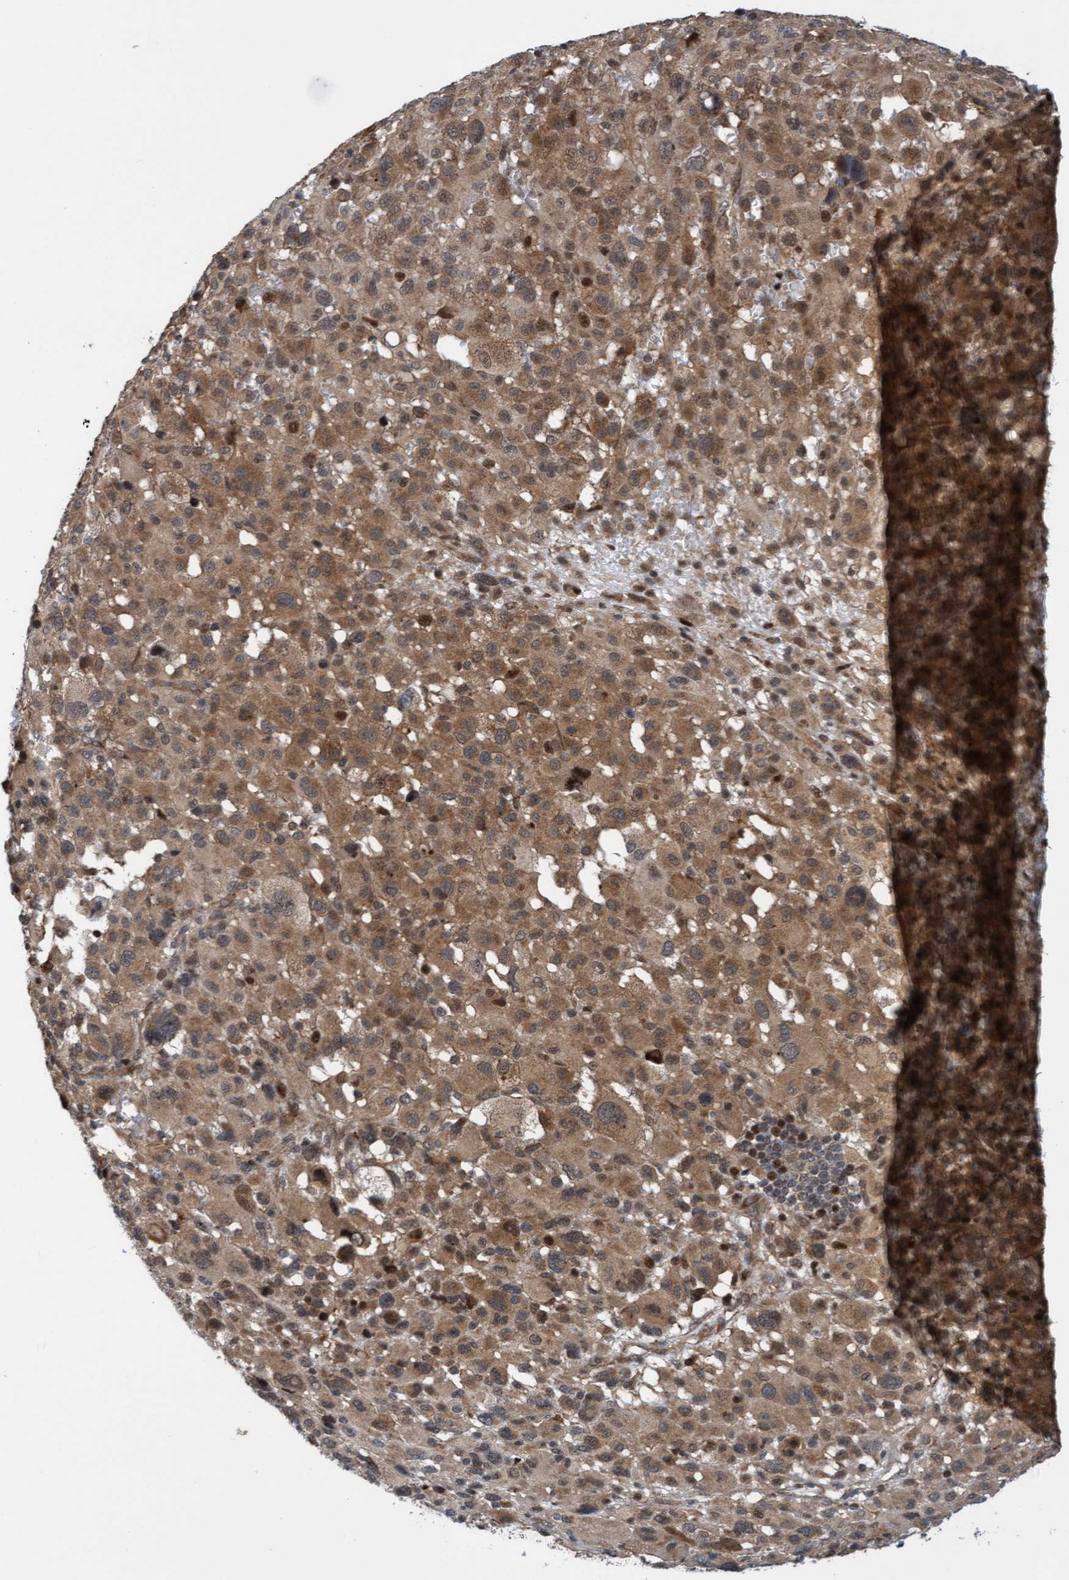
{"staining": {"intensity": "moderate", "quantity": ">75%", "location": "cytoplasmic/membranous"}, "tissue": "melanoma", "cell_type": "Tumor cells", "image_type": "cancer", "snomed": [{"axis": "morphology", "description": "Malignant melanoma, Metastatic site"}, {"axis": "topography", "description": "Skin"}], "caption": "Melanoma was stained to show a protein in brown. There is medium levels of moderate cytoplasmic/membranous expression in about >75% of tumor cells. The staining was performed using DAB to visualize the protein expression in brown, while the nuclei were stained in blue with hematoxylin (Magnification: 20x).", "gene": "ITFG1", "patient": {"sex": "female", "age": 74}}